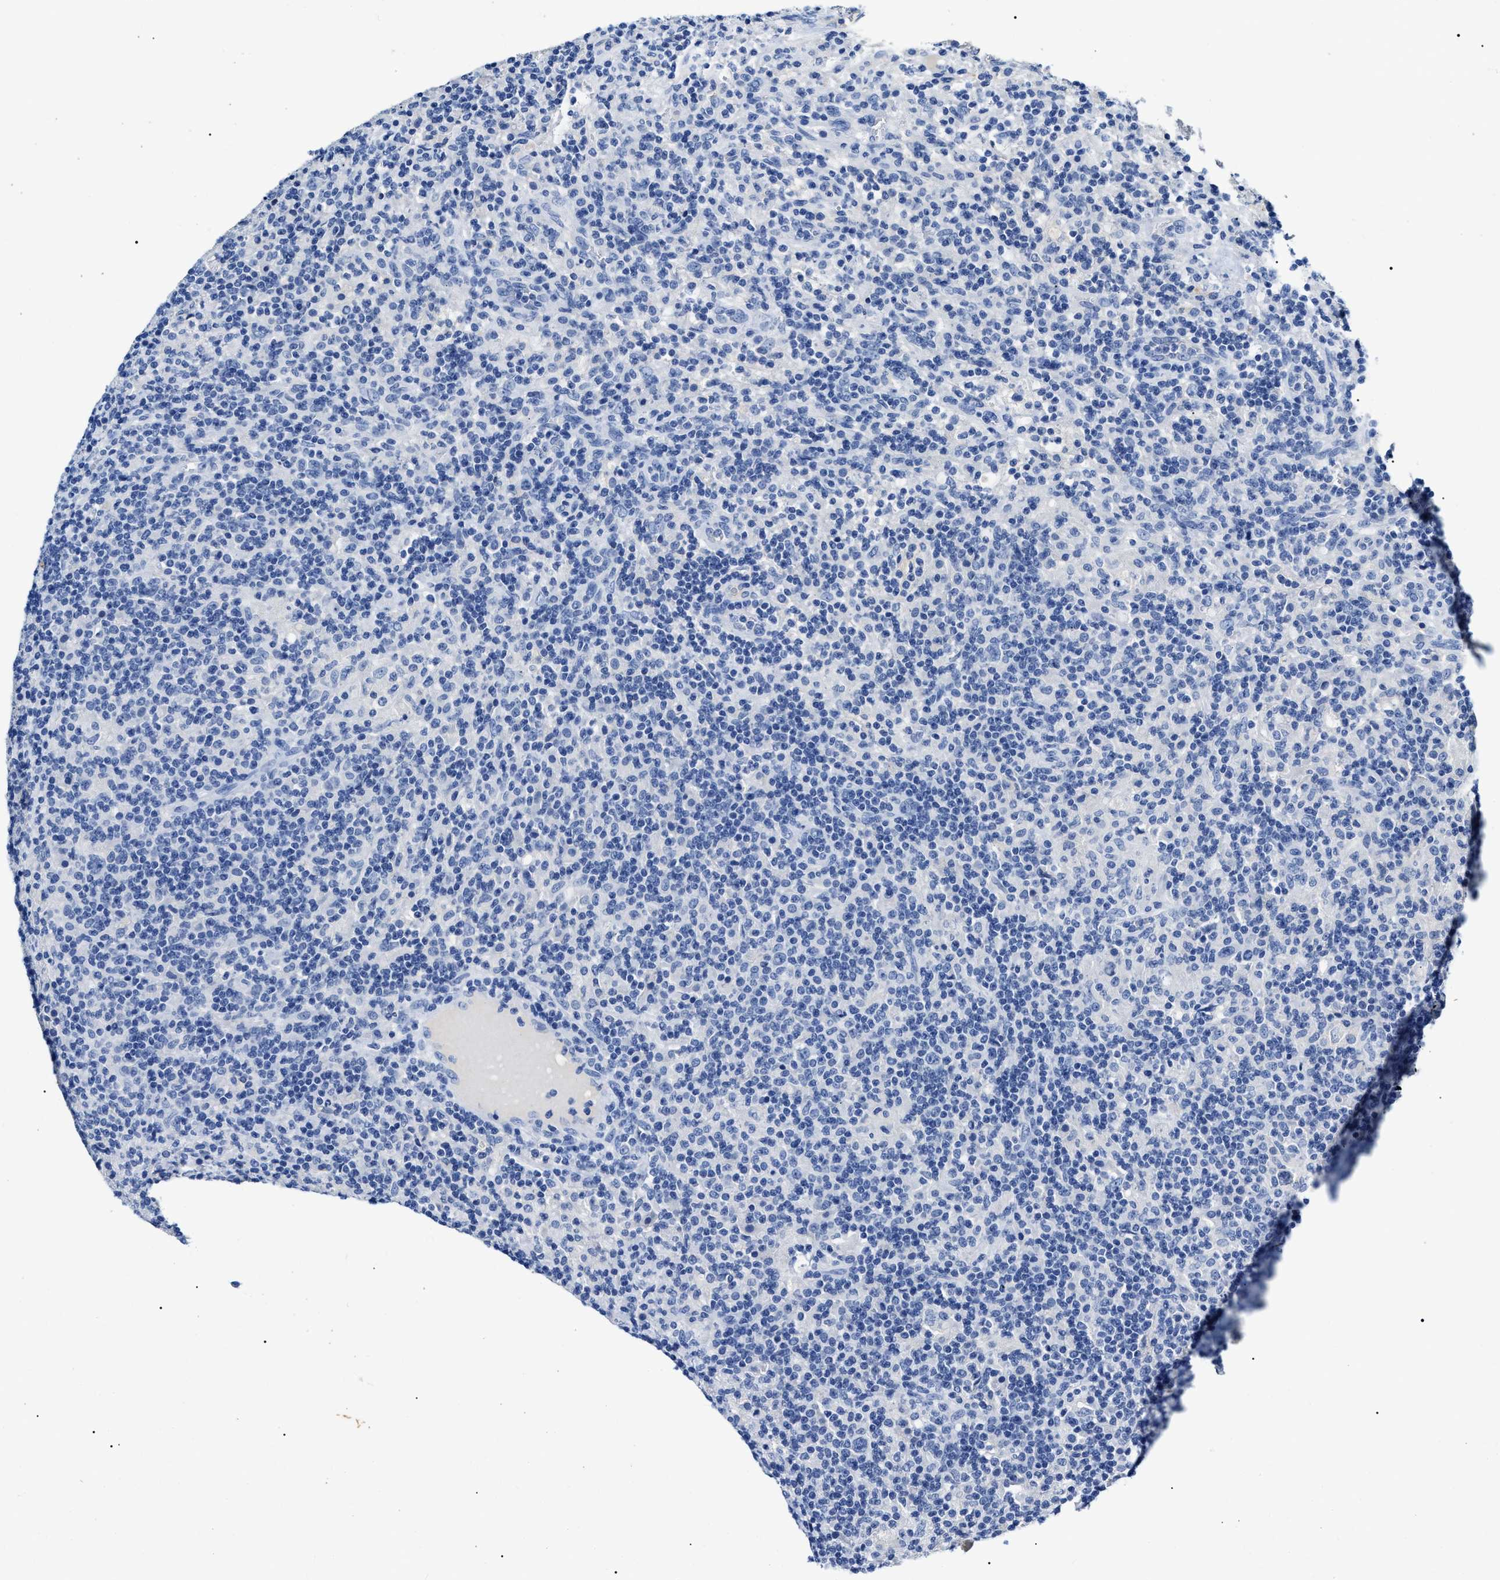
{"staining": {"intensity": "negative", "quantity": "none", "location": "none"}, "tissue": "lymphoma", "cell_type": "Tumor cells", "image_type": "cancer", "snomed": [{"axis": "morphology", "description": "Hodgkin's disease, NOS"}, {"axis": "topography", "description": "Lymph node"}], "caption": "High magnification brightfield microscopy of lymphoma stained with DAB (brown) and counterstained with hematoxylin (blue): tumor cells show no significant positivity.", "gene": "LRRC8E", "patient": {"sex": "male", "age": 70}}